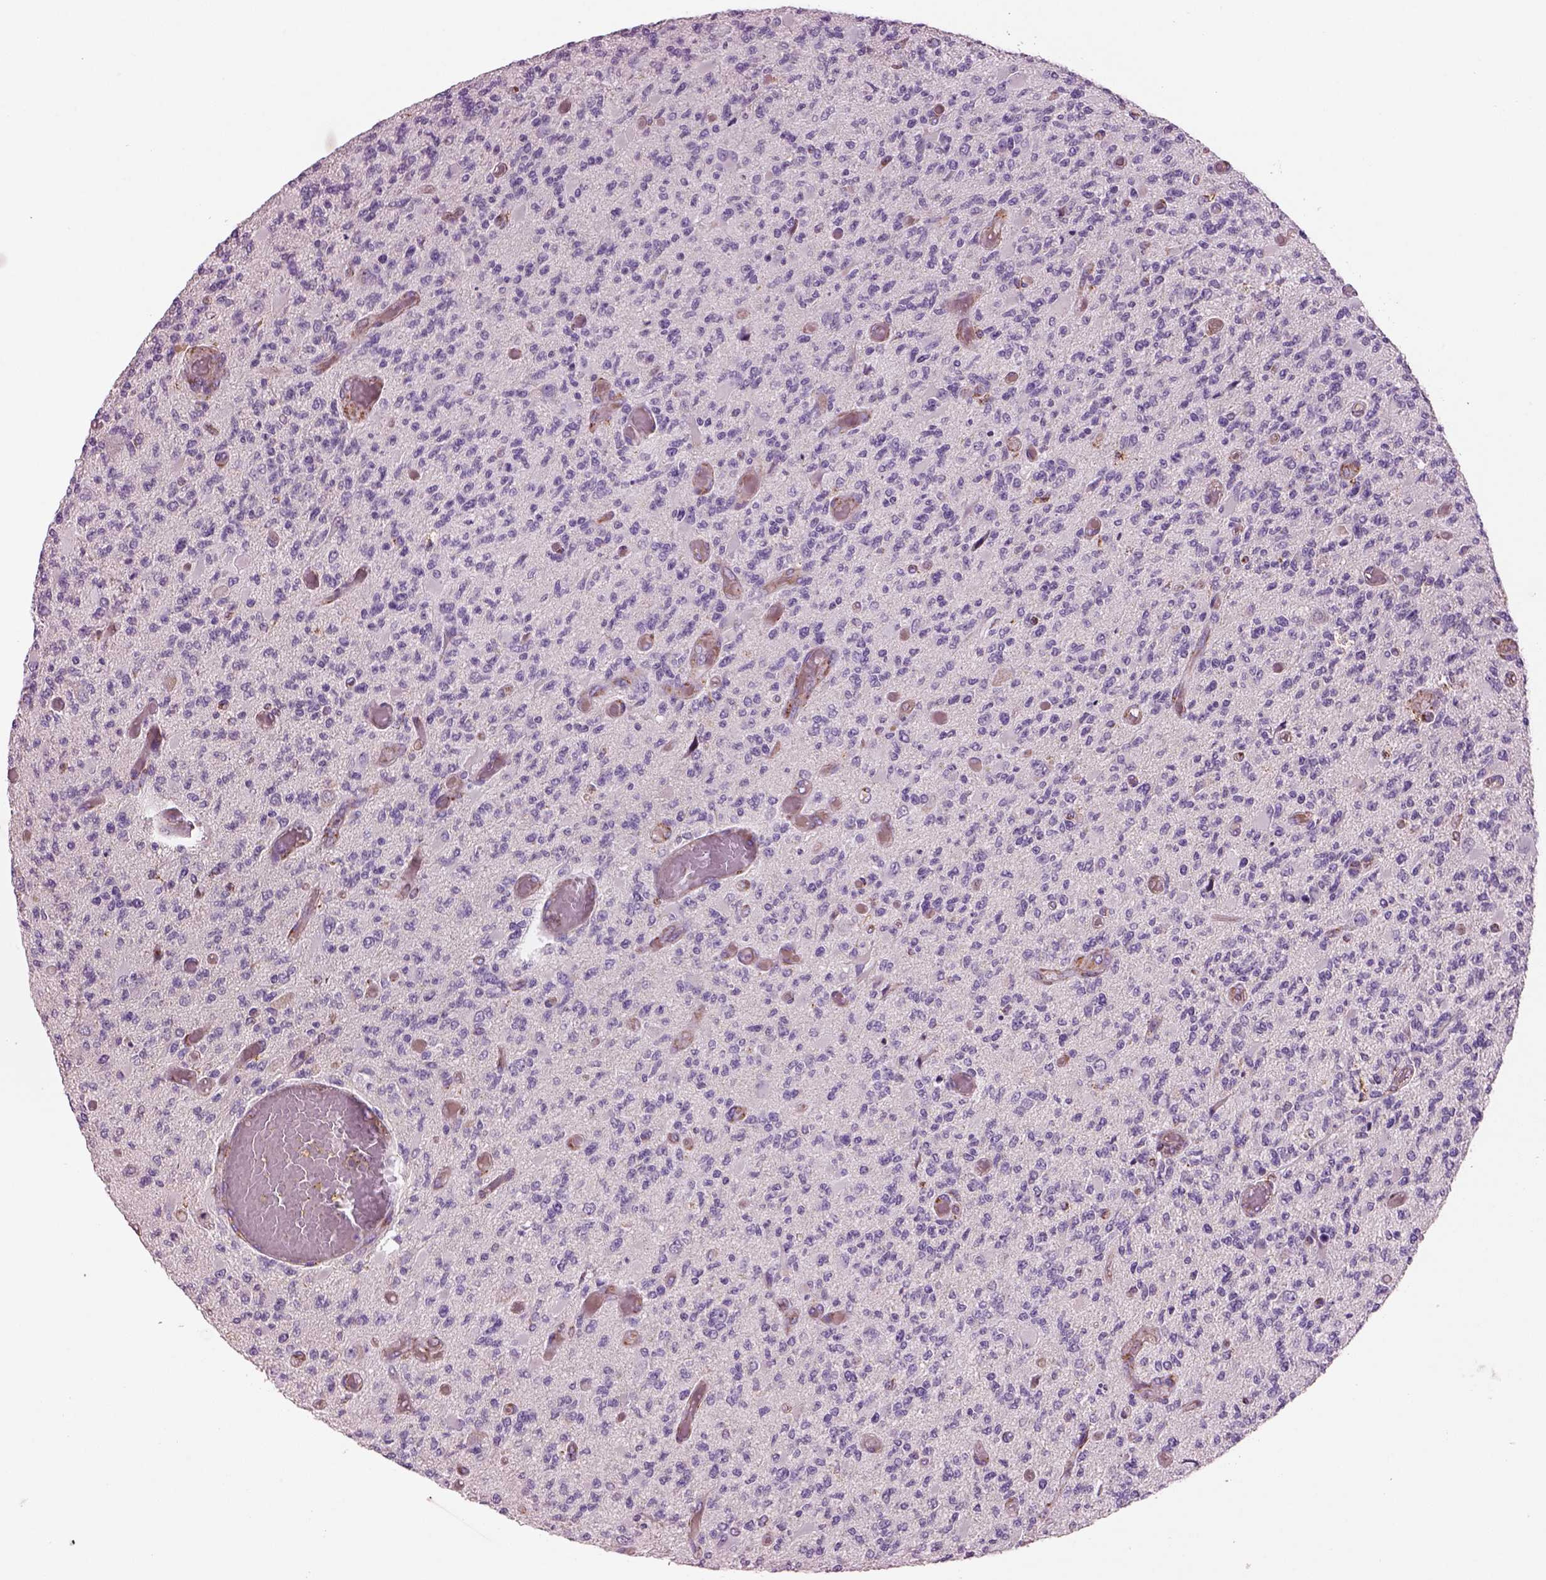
{"staining": {"intensity": "negative", "quantity": "none", "location": "none"}, "tissue": "glioma", "cell_type": "Tumor cells", "image_type": "cancer", "snomed": [{"axis": "morphology", "description": "Glioma, malignant, High grade"}, {"axis": "topography", "description": "Brain"}], "caption": "Immunohistochemical staining of malignant glioma (high-grade) shows no significant expression in tumor cells. (DAB immunohistochemistry (IHC), high magnification).", "gene": "SLC25A24", "patient": {"sex": "female", "age": 63}}